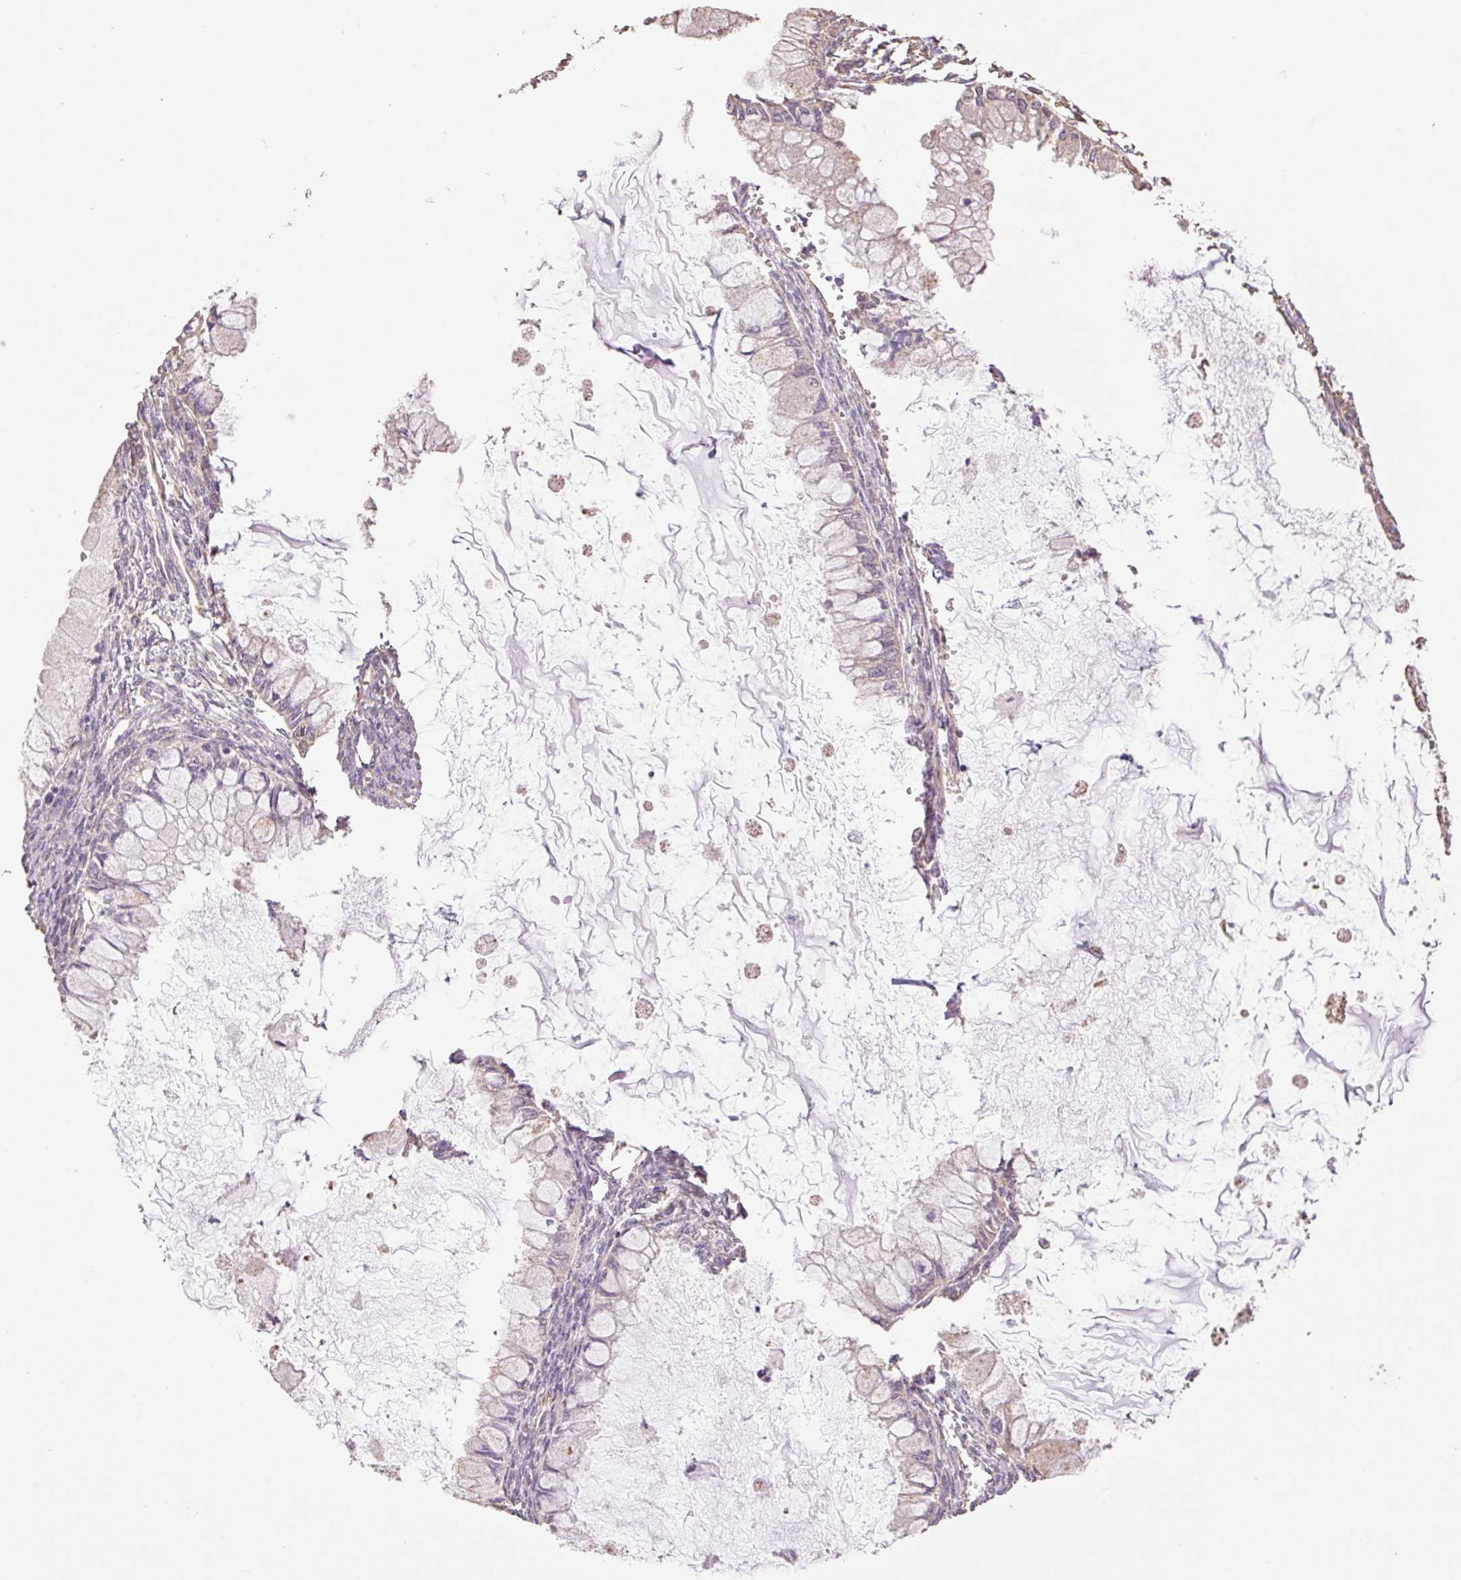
{"staining": {"intensity": "negative", "quantity": "none", "location": "none"}, "tissue": "ovarian cancer", "cell_type": "Tumor cells", "image_type": "cancer", "snomed": [{"axis": "morphology", "description": "Cystadenocarcinoma, mucinous, NOS"}, {"axis": "topography", "description": "Ovary"}], "caption": "Photomicrograph shows no protein expression in tumor cells of ovarian mucinous cystadenocarcinoma tissue.", "gene": "DESI1", "patient": {"sex": "female", "age": 34}}